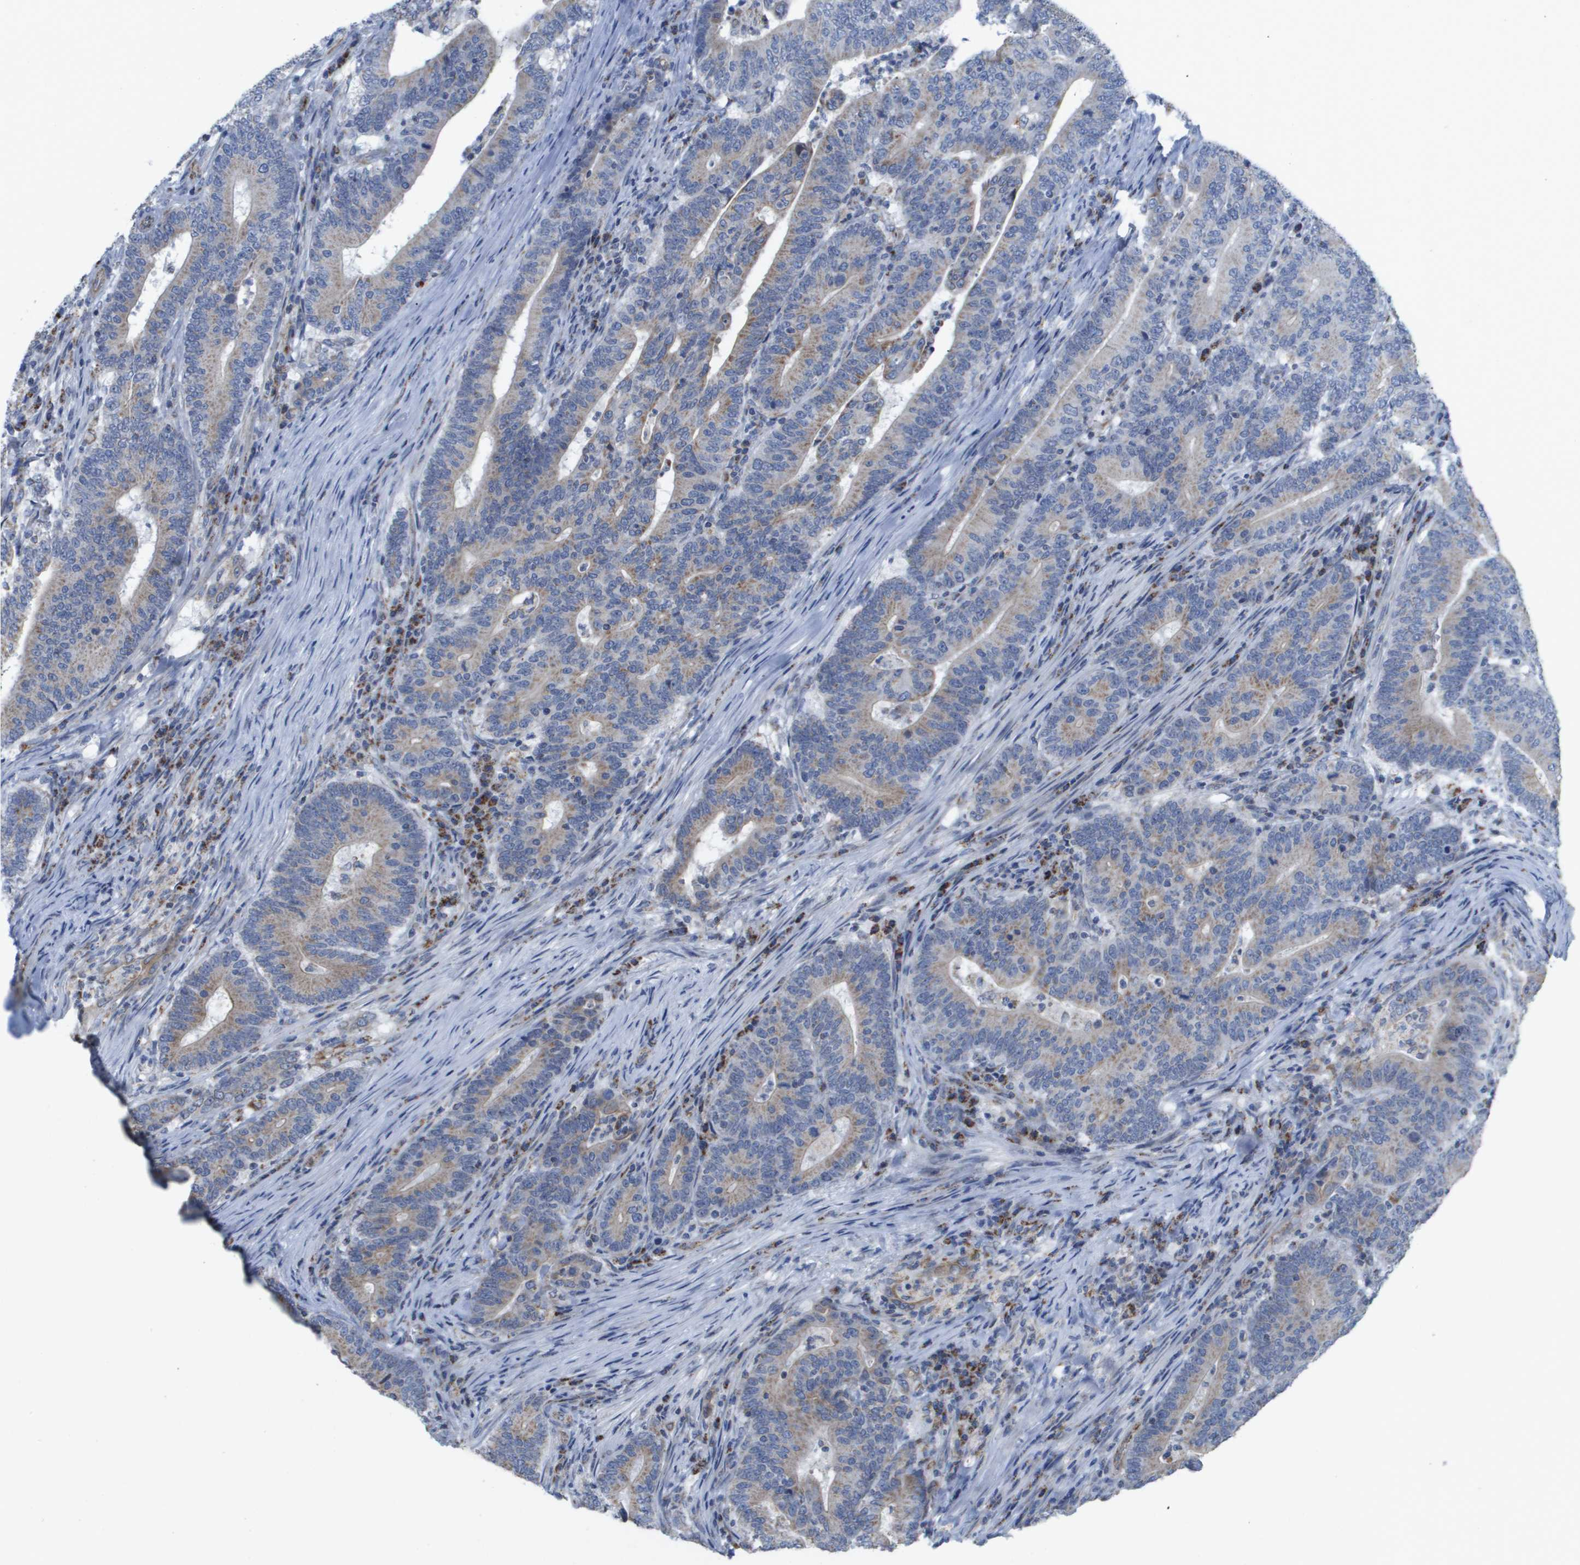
{"staining": {"intensity": "moderate", "quantity": "25%-75%", "location": "cytoplasmic/membranous"}, "tissue": "colorectal cancer", "cell_type": "Tumor cells", "image_type": "cancer", "snomed": [{"axis": "morphology", "description": "Normal tissue, NOS"}, {"axis": "morphology", "description": "Adenocarcinoma, NOS"}, {"axis": "topography", "description": "Colon"}], "caption": "The immunohistochemical stain shows moderate cytoplasmic/membranous staining in tumor cells of colorectal cancer (adenocarcinoma) tissue.", "gene": "TMEM223", "patient": {"sex": "female", "age": 66}}